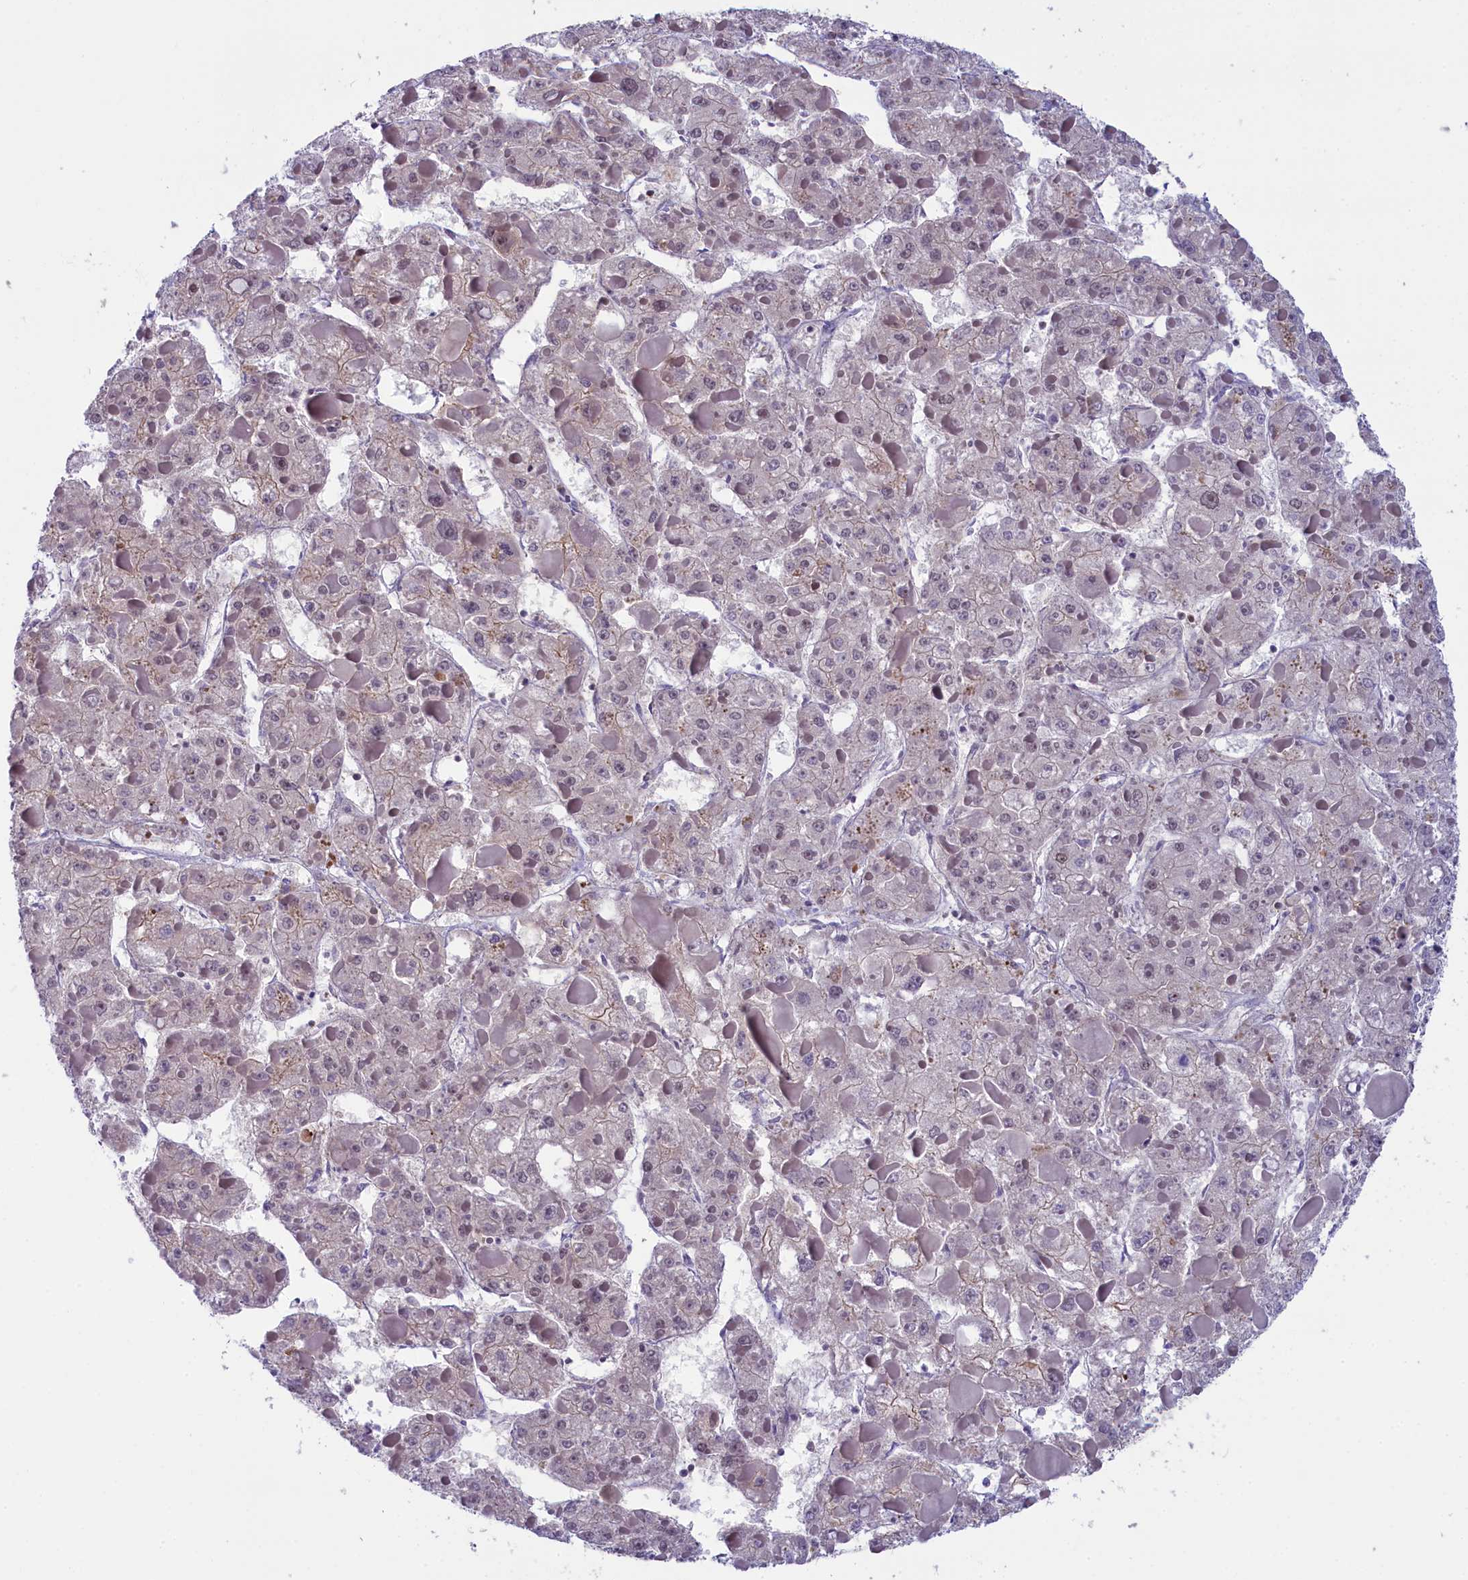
{"staining": {"intensity": "negative", "quantity": "none", "location": "none"}, "tissue": "liver cancer", "cell_type": "Tumor cells", "image_type": "cancer", "snomed": [{"axis": "morphology", "description": "Carcinoma, Hepatocellular, NOS"}, {"axis": "topography", "description": "Liver"}], "caption": "IHC micrograph of neoplastic tissue: human hepatocellular carcinoma (liver) stained with DAB (3,3'-diaminobenzidine) shows no significant protein expression in tumor cells. The staining was performed using DAB to visualize the protein expression in brown, while the nuclei were stained in blue with hematoxylin (Magnification: 20x).", "gene": "FCHO1", "patient": {"sex": "female", "age": 73}}